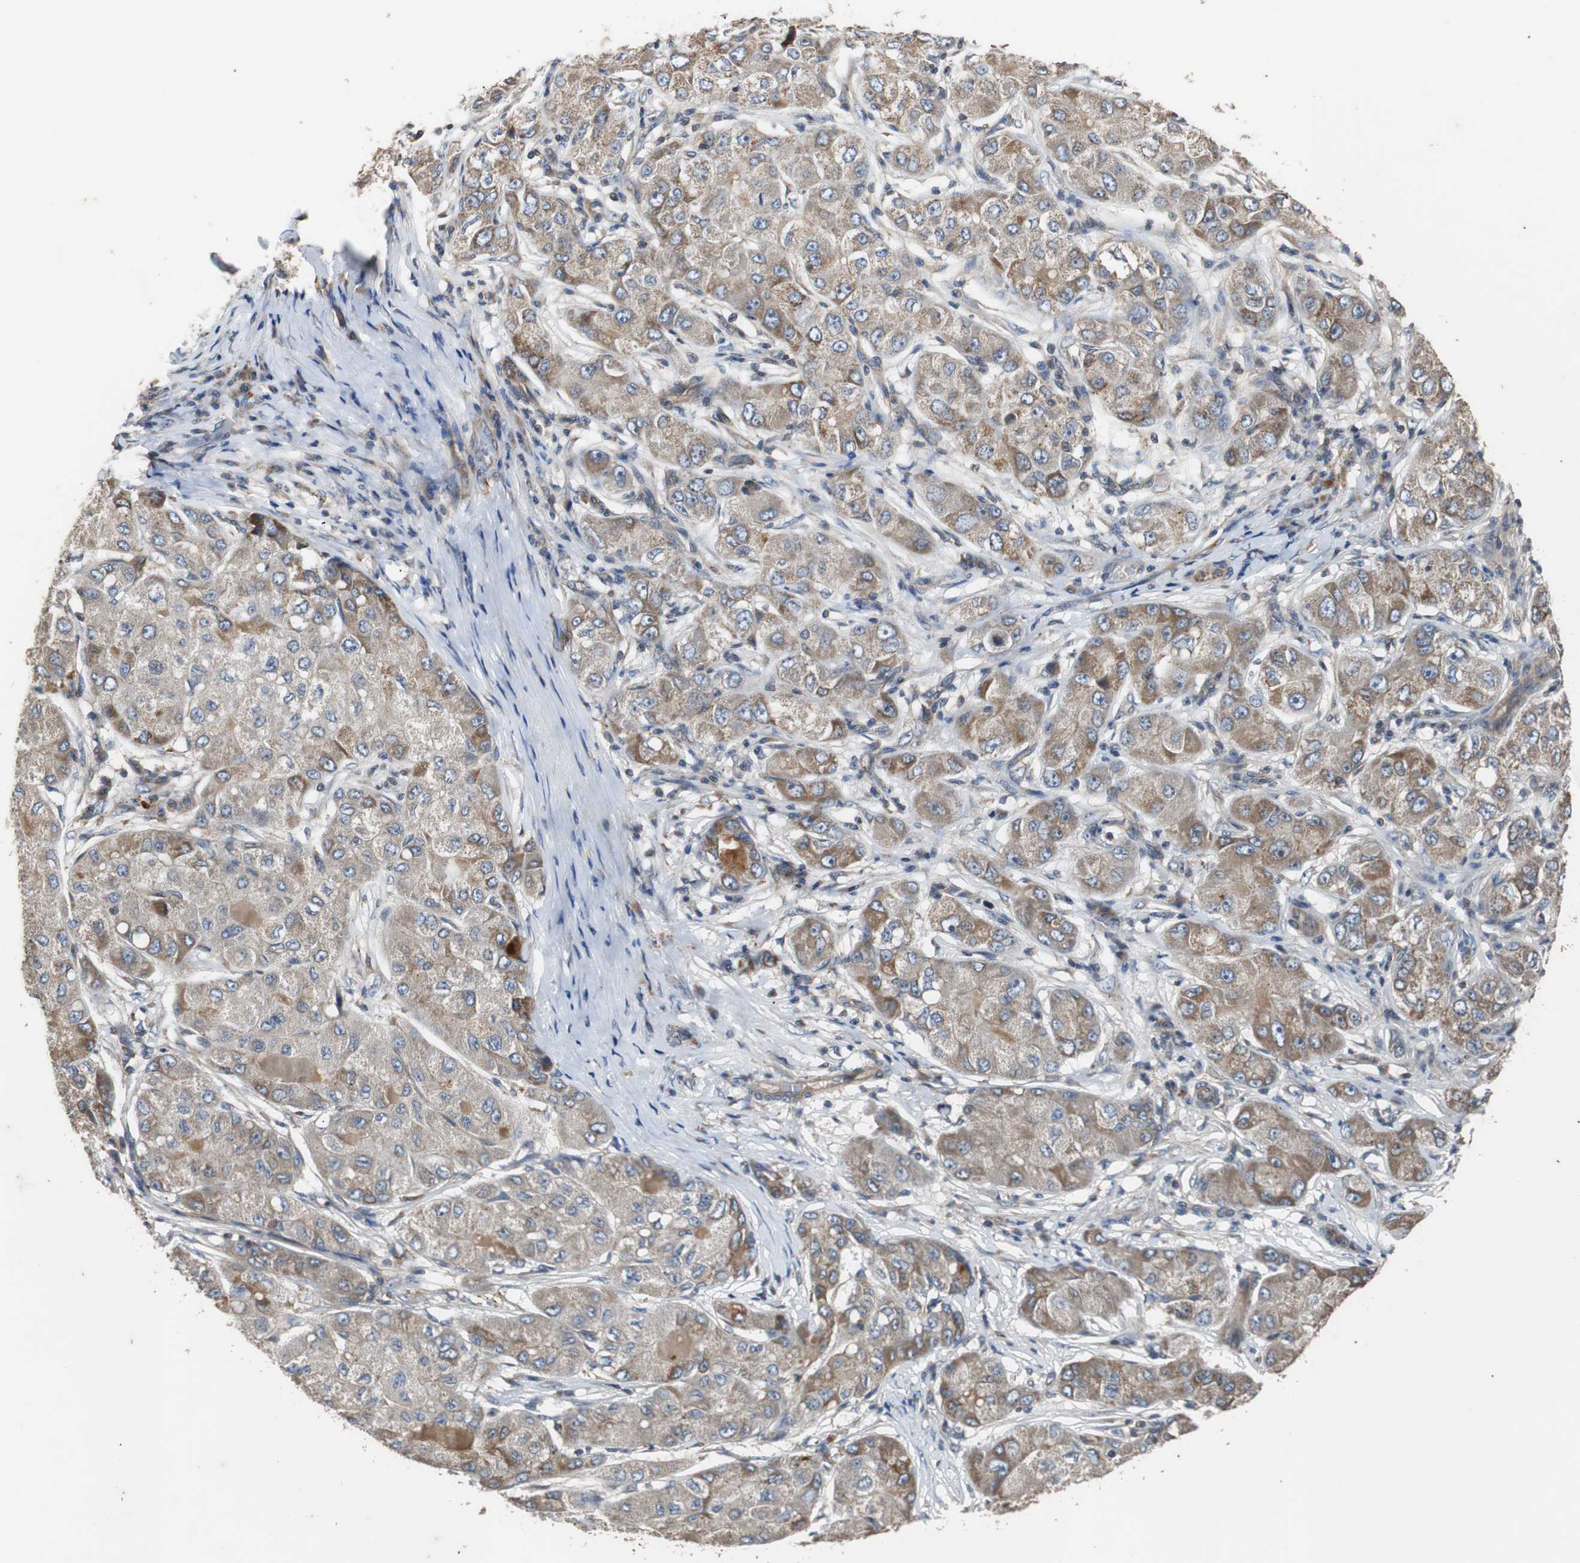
{"staining": {"intensity": "moderate", "quantity": ">75%", "location": "cytoplasmic/membranous"}, "tissue": "liver cancer", "cell_type": "Tumor cells", "image_type": "cancer", "snomed": [{"axis": "morphology", "description": "Carcinoma, Hepatocellular, NOS"}, {"axis": "topography", "description": "Liver"}], "caption": "Brown immunohistochemical staining in human hepatocellular carcinoma (liver) demonstrates moderate cytoplasmic/membranous expression in about >75% of tumor cells.", "gene": "ACTR3", "patient": {"sex": "male", "age": 80}}